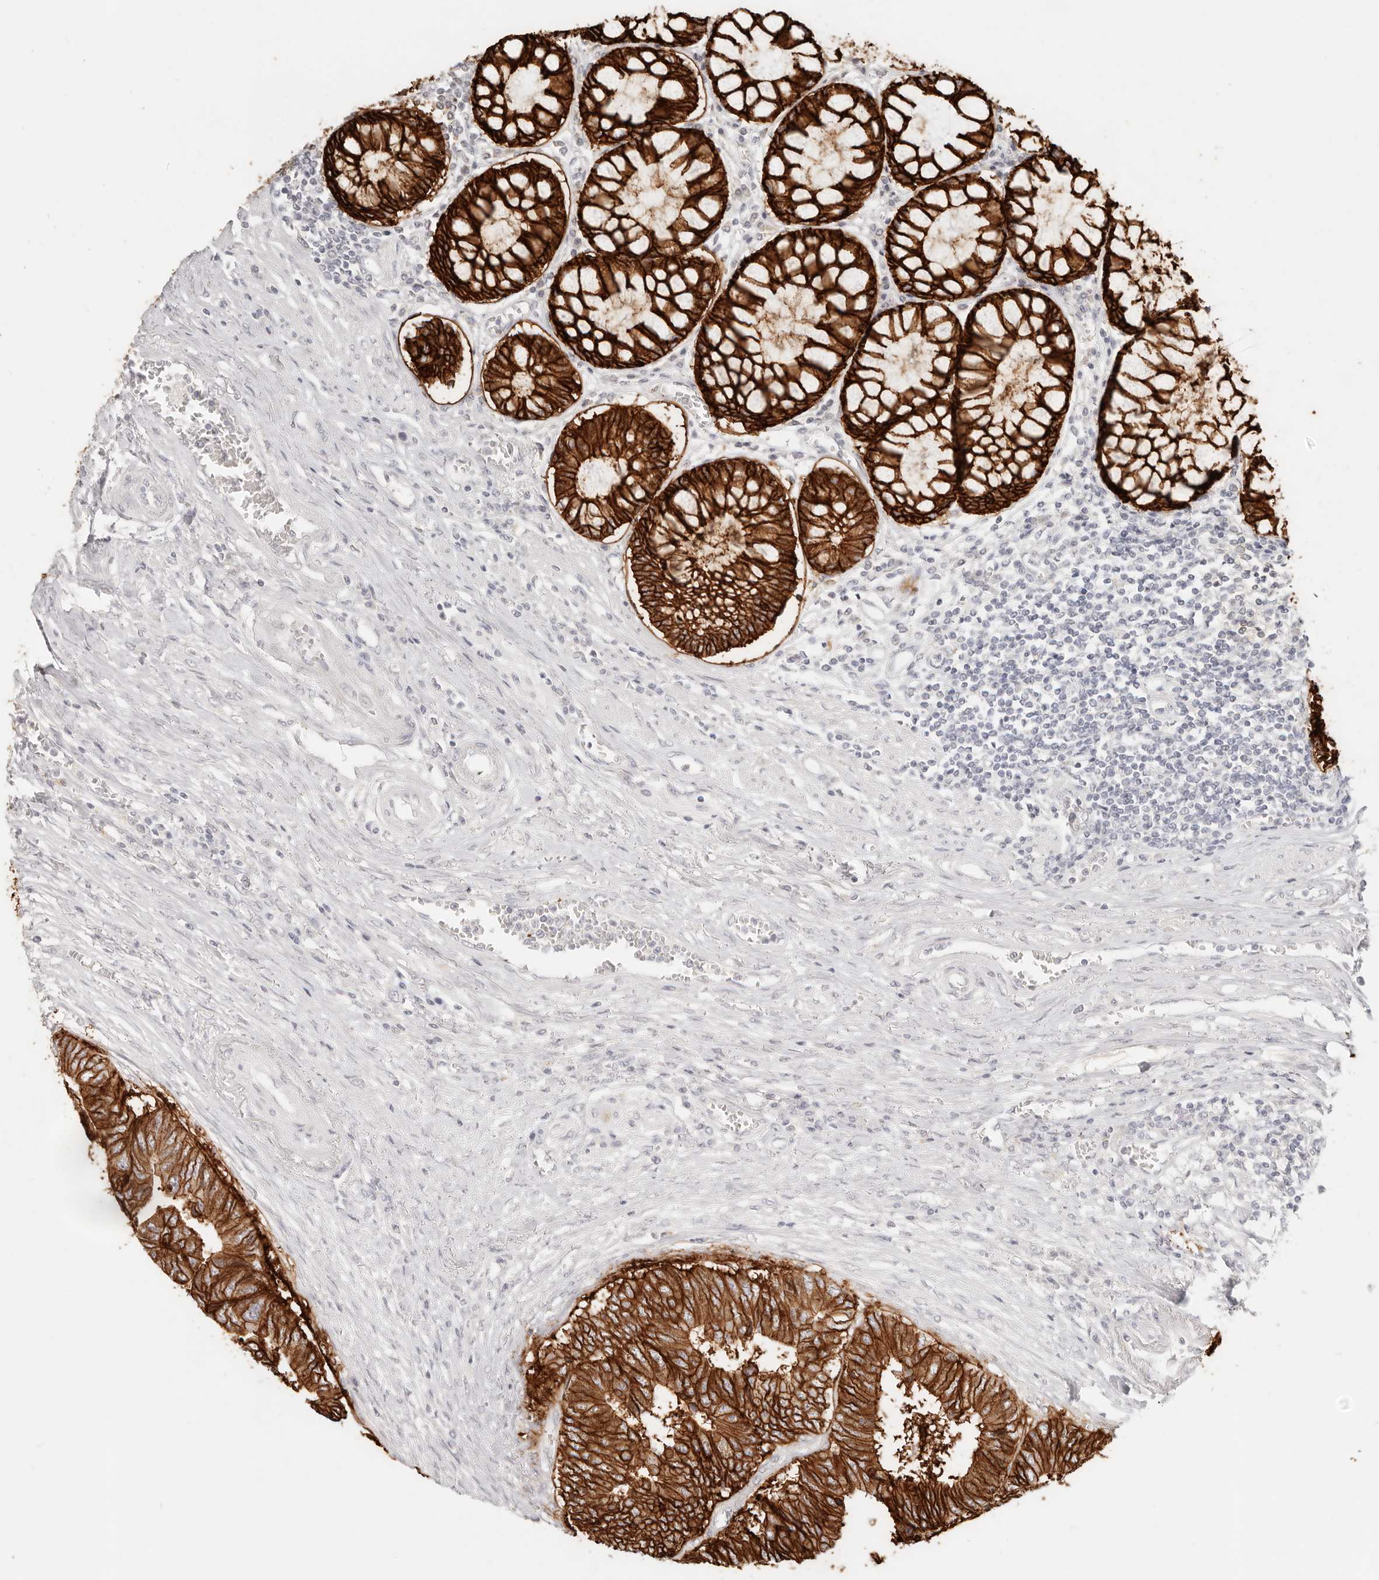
{"staining": {"intensity": "strong", "quantity": ">75%", "location": "cytoplasmic/membranous"}, "tissue": "colorectal cancer", "cell_type": "Tumor cells", "image_type": "cancer", "snomed": [{"axis": "morphology", "description": "Adenocarcinoma, NOS"}, {"axis": "topography", "description": "Rectum"}], "caption": "Immunohistochemistry staining of colorectal cancer (adenocarcinoma), which displays high levels of strong cytoplasmic/membranous expression in approximately >75% of tumor cells indicating strong cytoplasmic/membranous protein expression. The staining was performed using DAB (brown) for protein detection and nuclei were counterstained in hematoxylin (blue).", "gene": "EPCAM", "patient": {"sex": "male", "age": 84}}